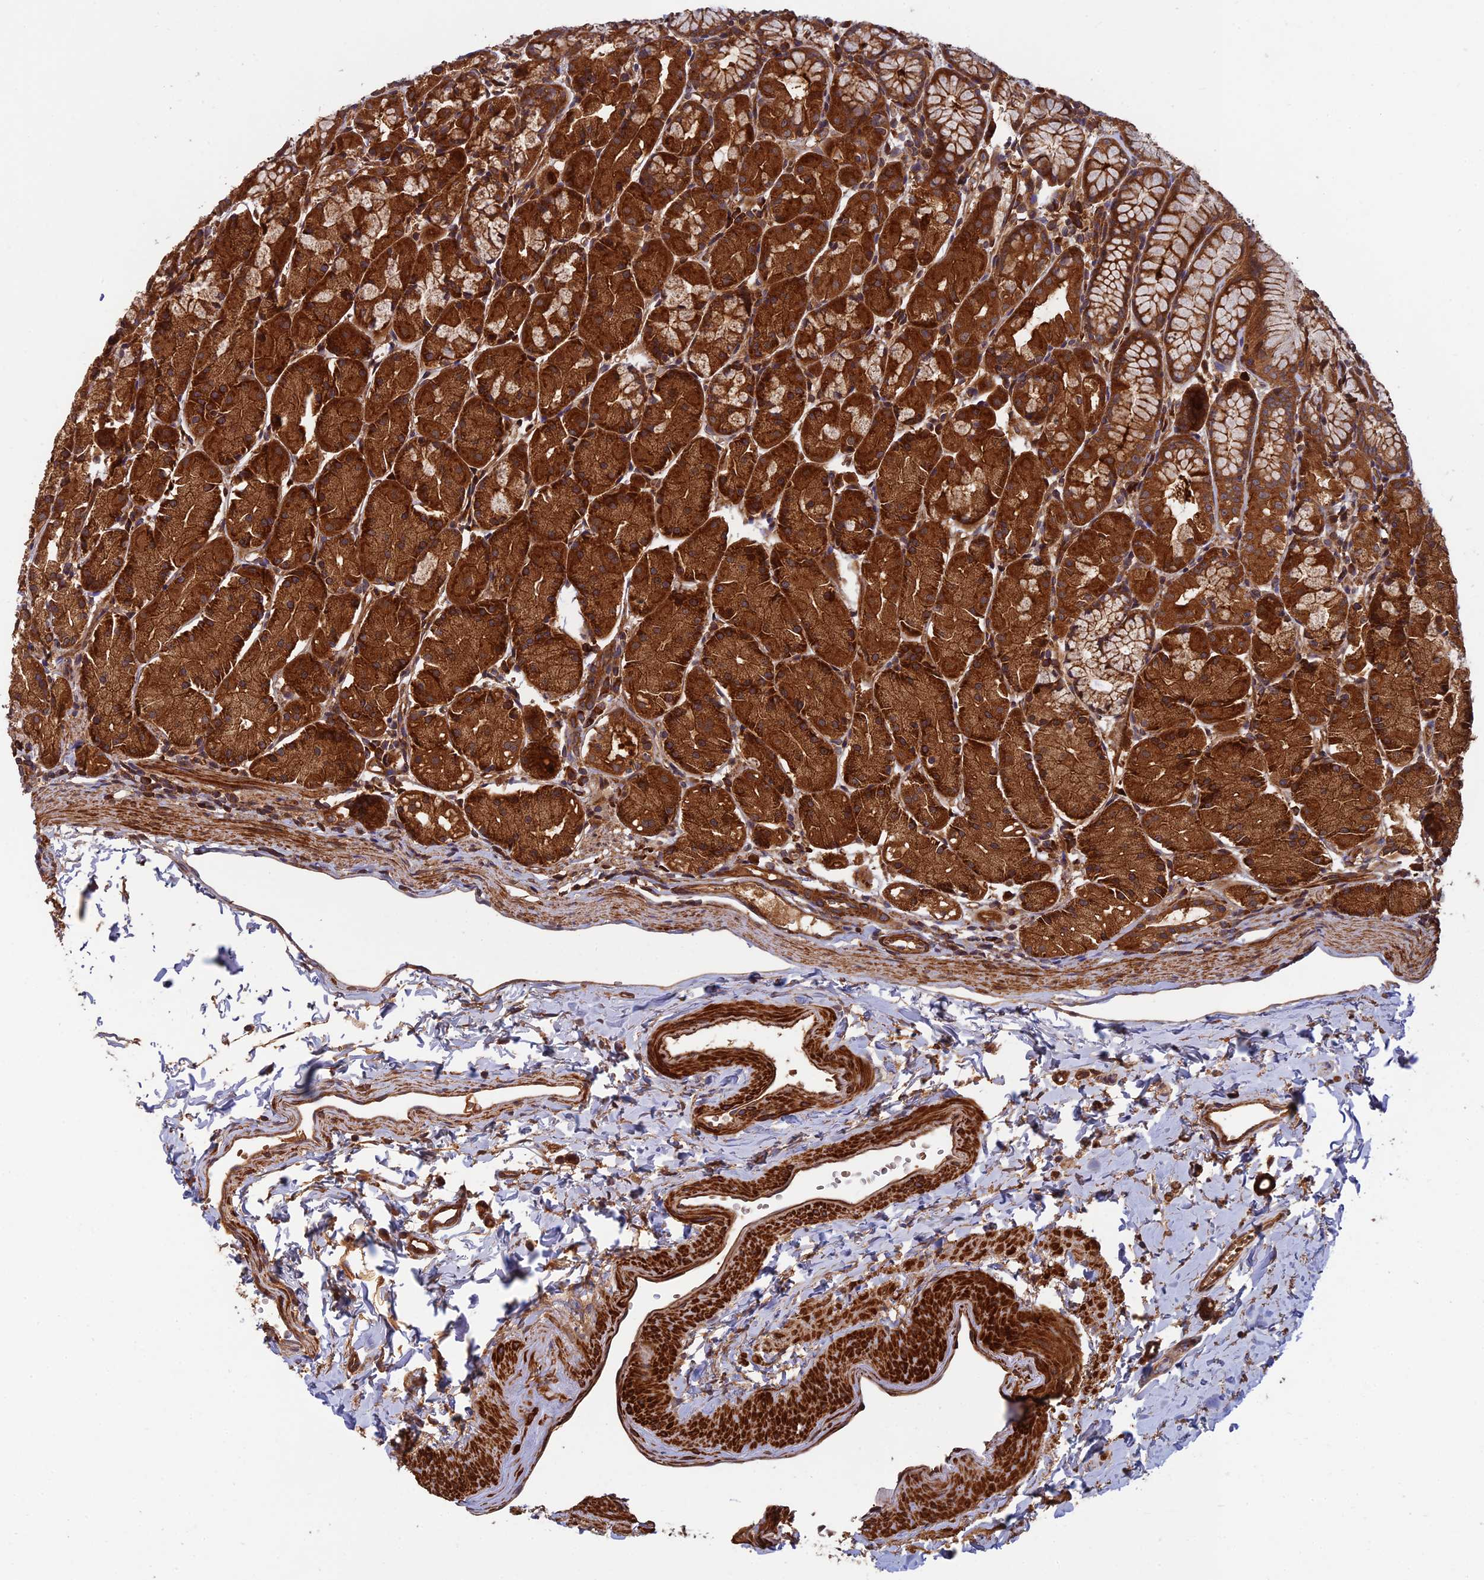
{"staining": {"intensity": "strong", "quantity": ">75%", "location": "cytoplasmic/membranous"}, "tissue": "stomach", "cell_type": "Glandular cells", "image_type": "normal", "snomed": [{"axis": "morphology", "description": "Normal tissue, NOS"}, {"axis": "topography", "description": "Stomach, upper"}], "caption": "Stomach stained with DAB (3,3'-diaminobenzidine) IHC shows high levels of strong cytoplasmic/membranous expression in about >75% of glandular cells. (Brightfield microscopy of DAB IHC at high magnification).", "gene": "RELCH", "patient": {"sex": "male", "age": 47}}